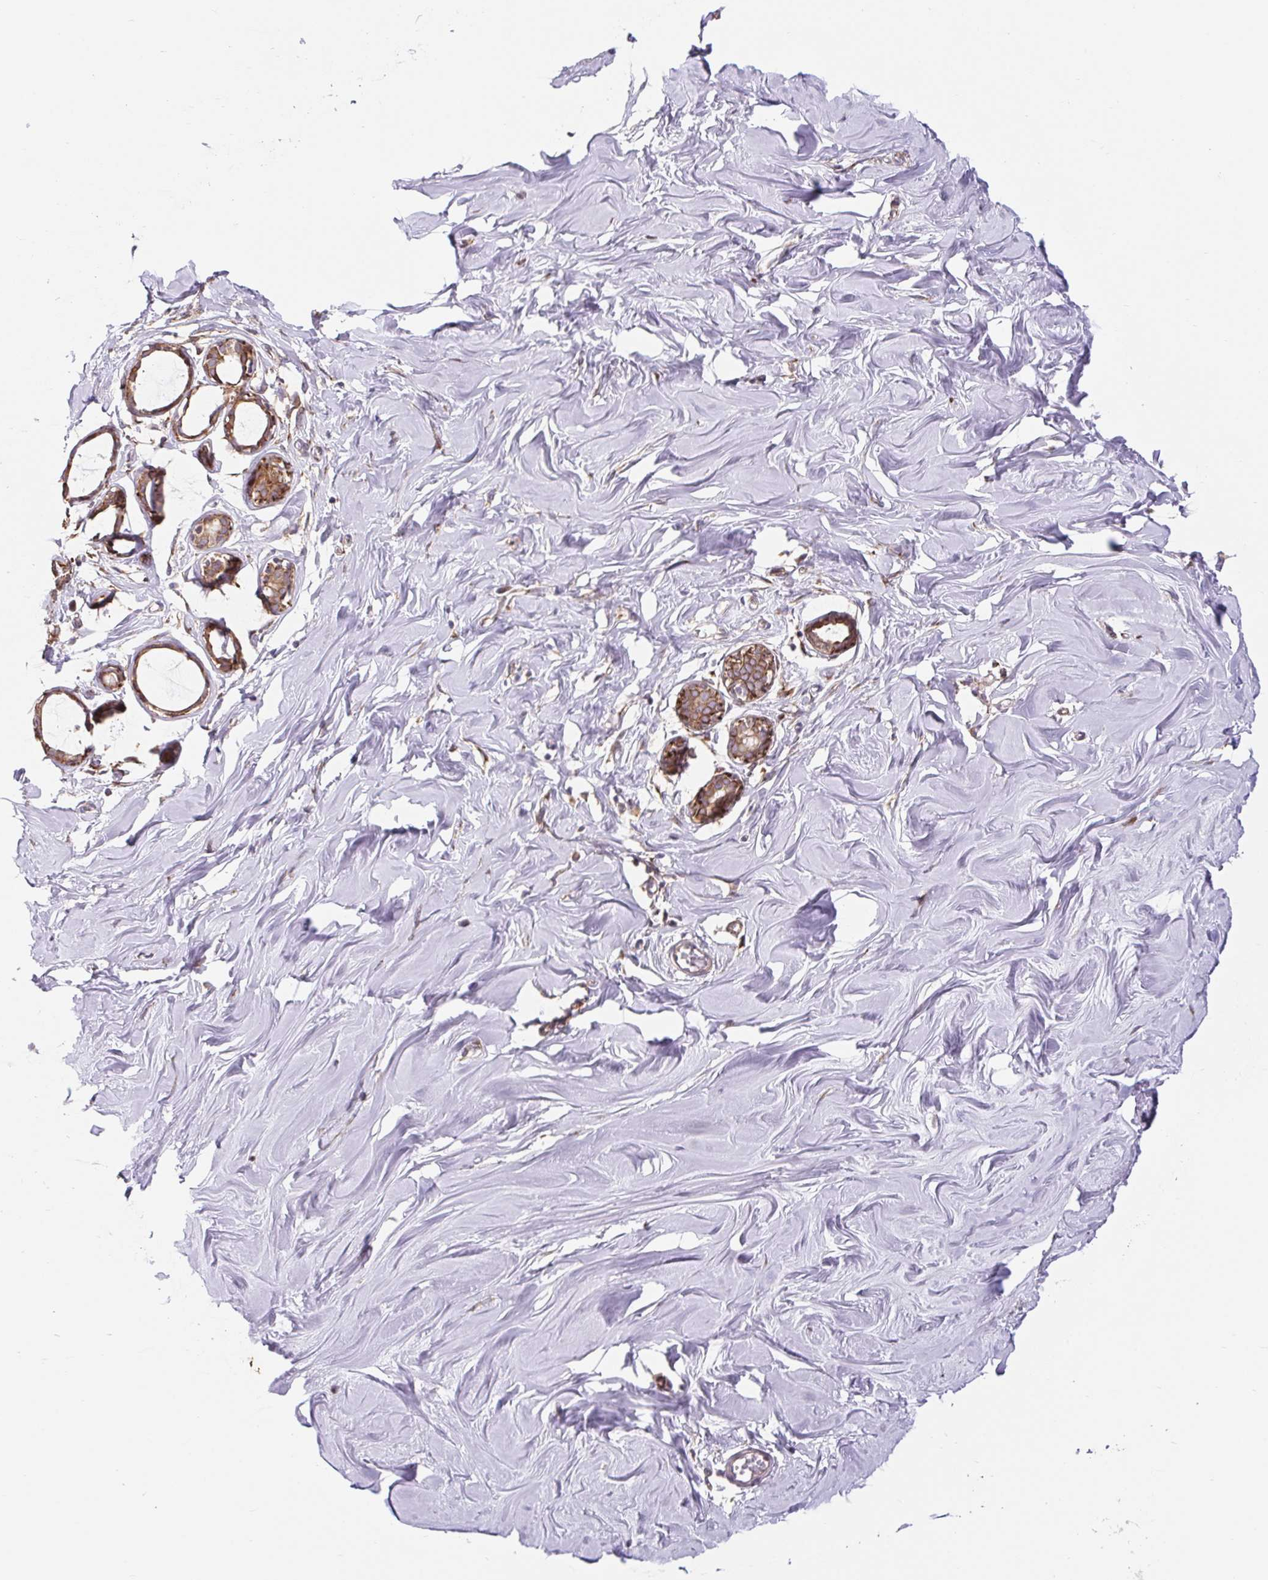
{"staining": {"intensity": "moderate", "quantity": ">75%", "location": "cytoplasmic/membranous"}, "tissue": "breast", "cell_type": "Adipocytes", "image_type": "normal", "snomed": [{"axis": "morphology", "description": "Normal tissue, NOS"}, {"axis": "topography", "description": "Breast"}], "caption": "A histopathology image of human breast stained for a protein exhibits moderate cytoplasmic/membranous brown staining in adipocytes.", "gene": "LYPD5", "patient": {"sex": "female", "age": 27}}